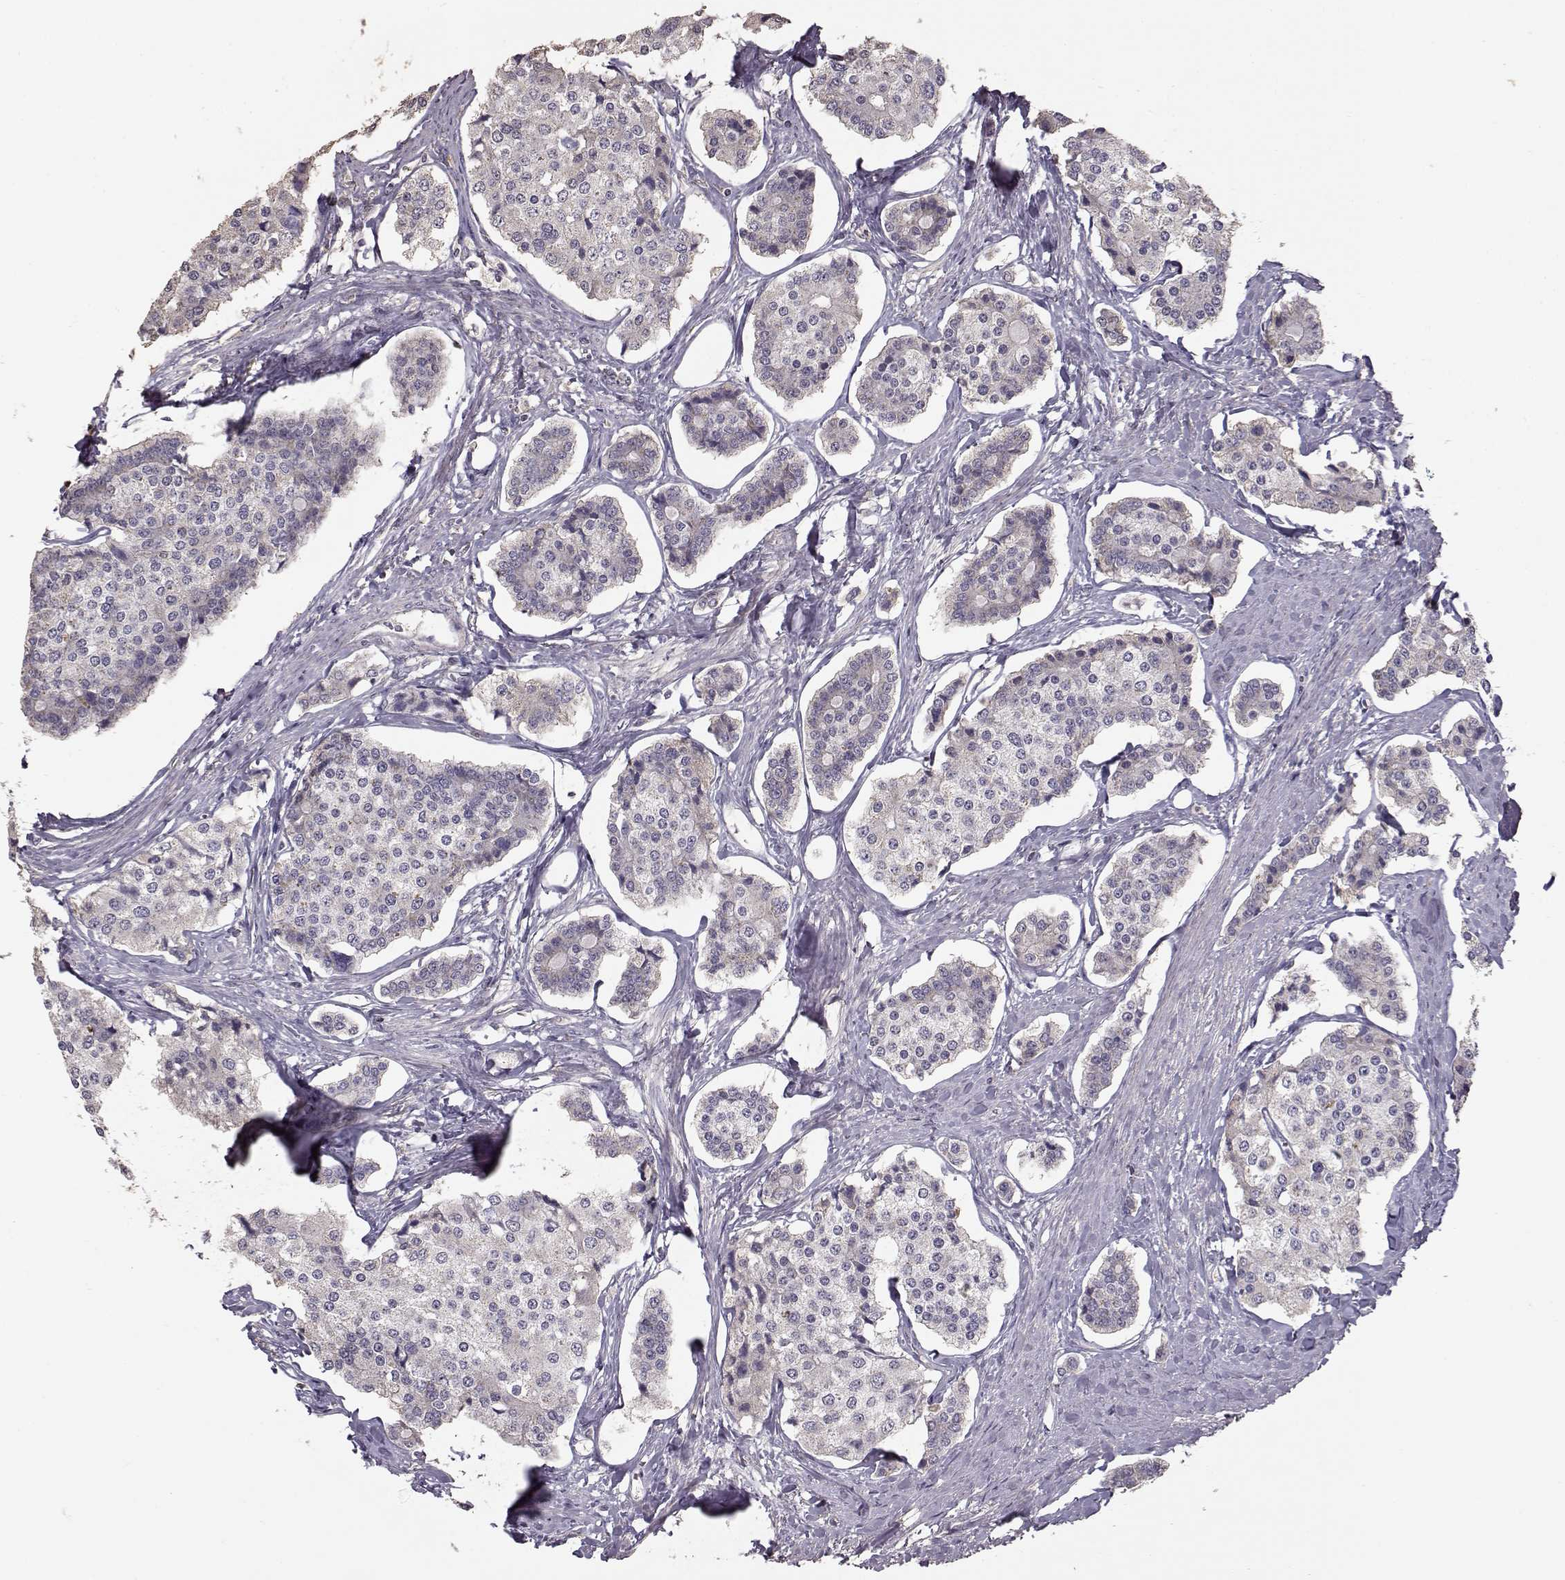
{"staining": {"intensity": "negative", "quantity": "none", "location": "none"}, "tissue": "carcinoid", "cell_type": "Tumor cells", "image_type": "cancer", "snomed": [{"axis": "morphology", "description": "Carcinoid, malignant, NOS"}, {"axis": "topography", "description": "Small intestine"}], "caption": "The image demonstrates no significant positivity in tumor cells of carcinoid. The staining is performed using DAB (3,3'-diaminobenzidine) brown chromogen with nuclei counter-stained in using hematoxylin.", "gene": "PMCH", "patient": {"sex": "female", "age": 65}}